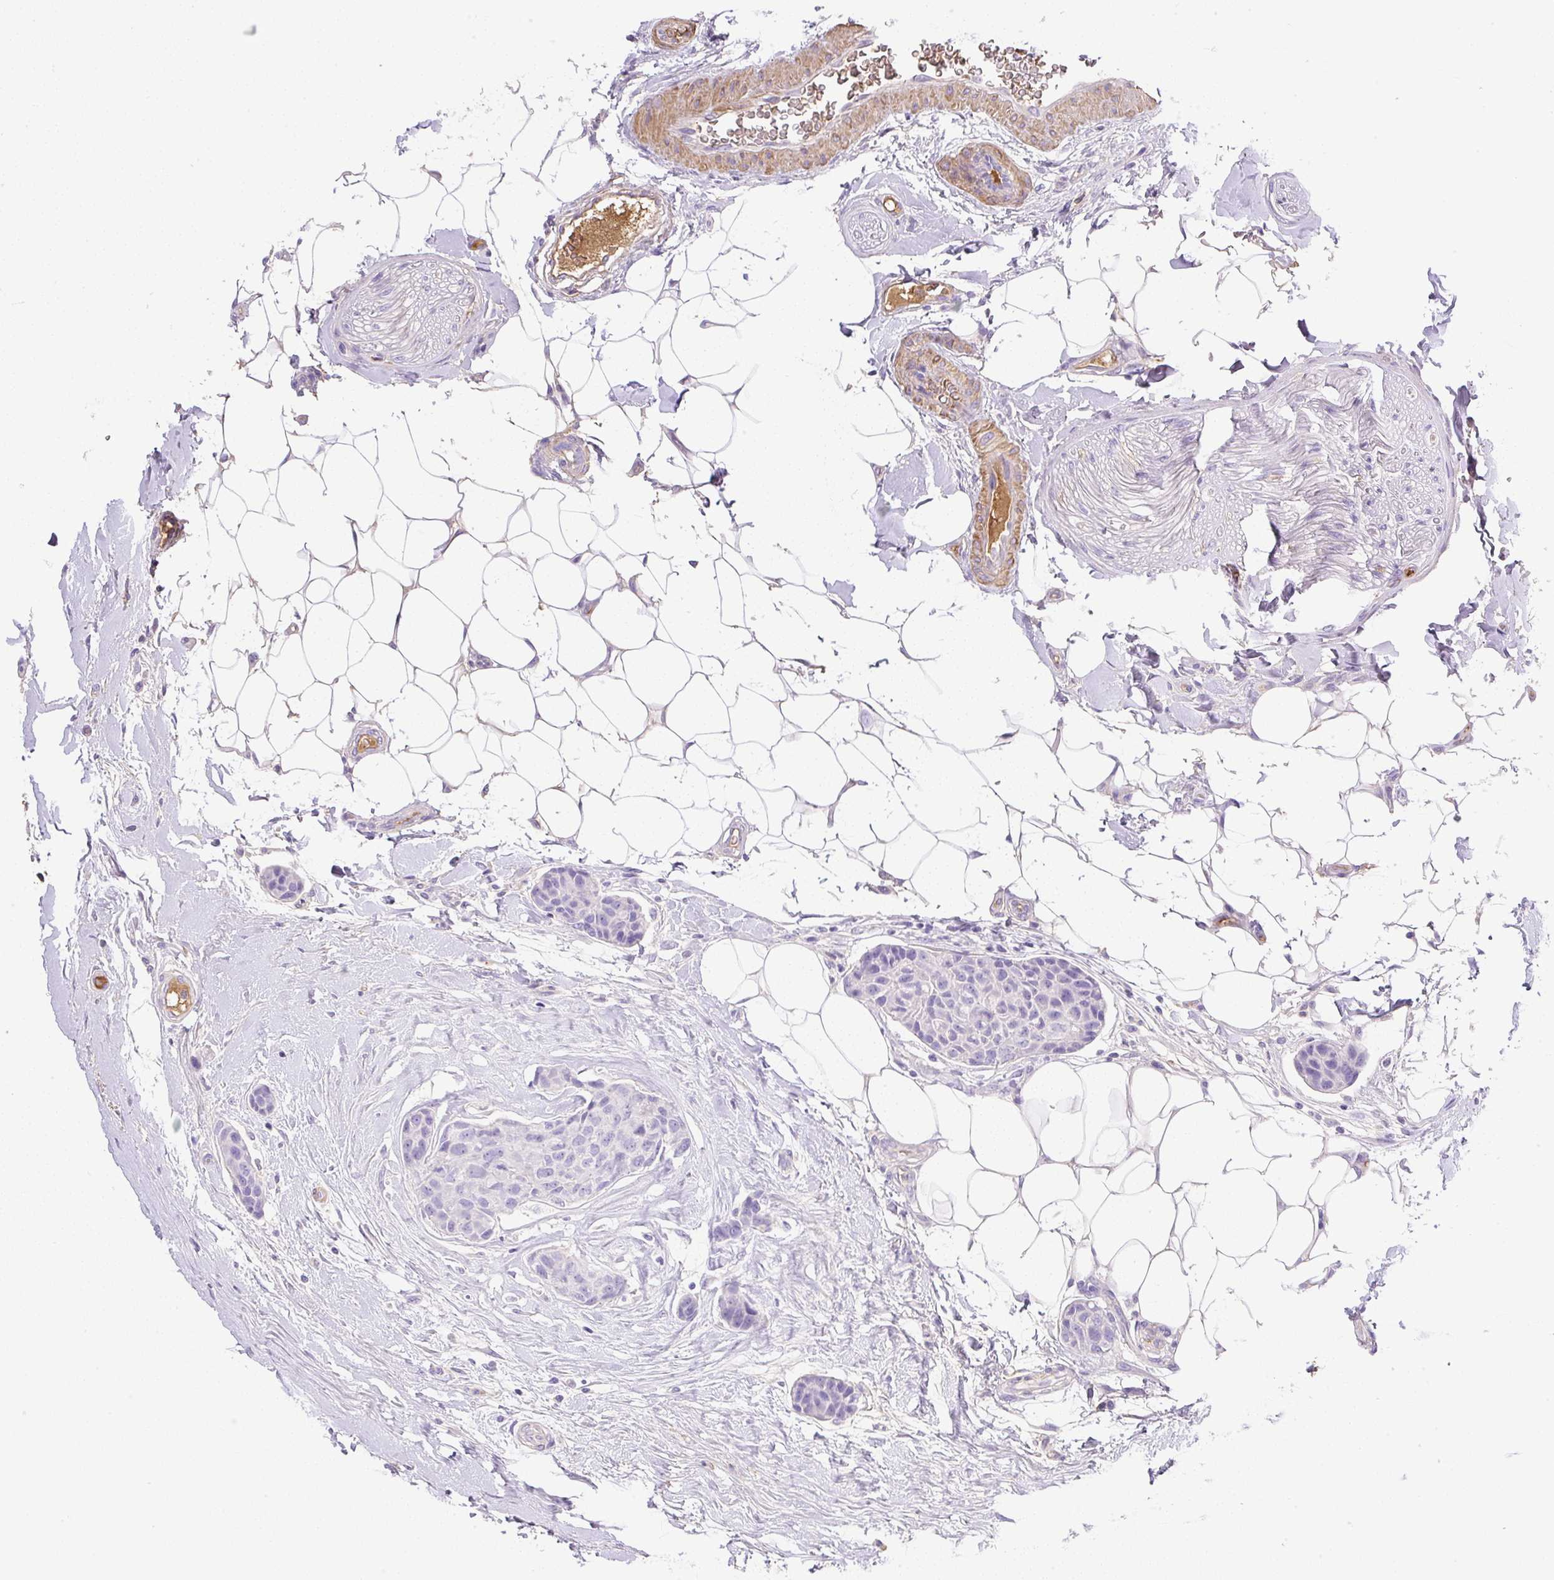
{"staining": {"intensity": "negative", "quantity": "none", "location": "none"}, "tissue": "breast cancer", "cell_type": "Tumor cells", "image_type": "cancer", "snomed": [{"axis": "morphology", "description": "Duct carcinoma"}, {"axis": "topography", "description": "Breast"}, {"axis": "topography", "description": "Lymph node"}], "caption": "Tumor cells show no significant protein expression in breast cancer.", "gene": "TDRD15", "patient": {"sex": "female", "age": 80}}